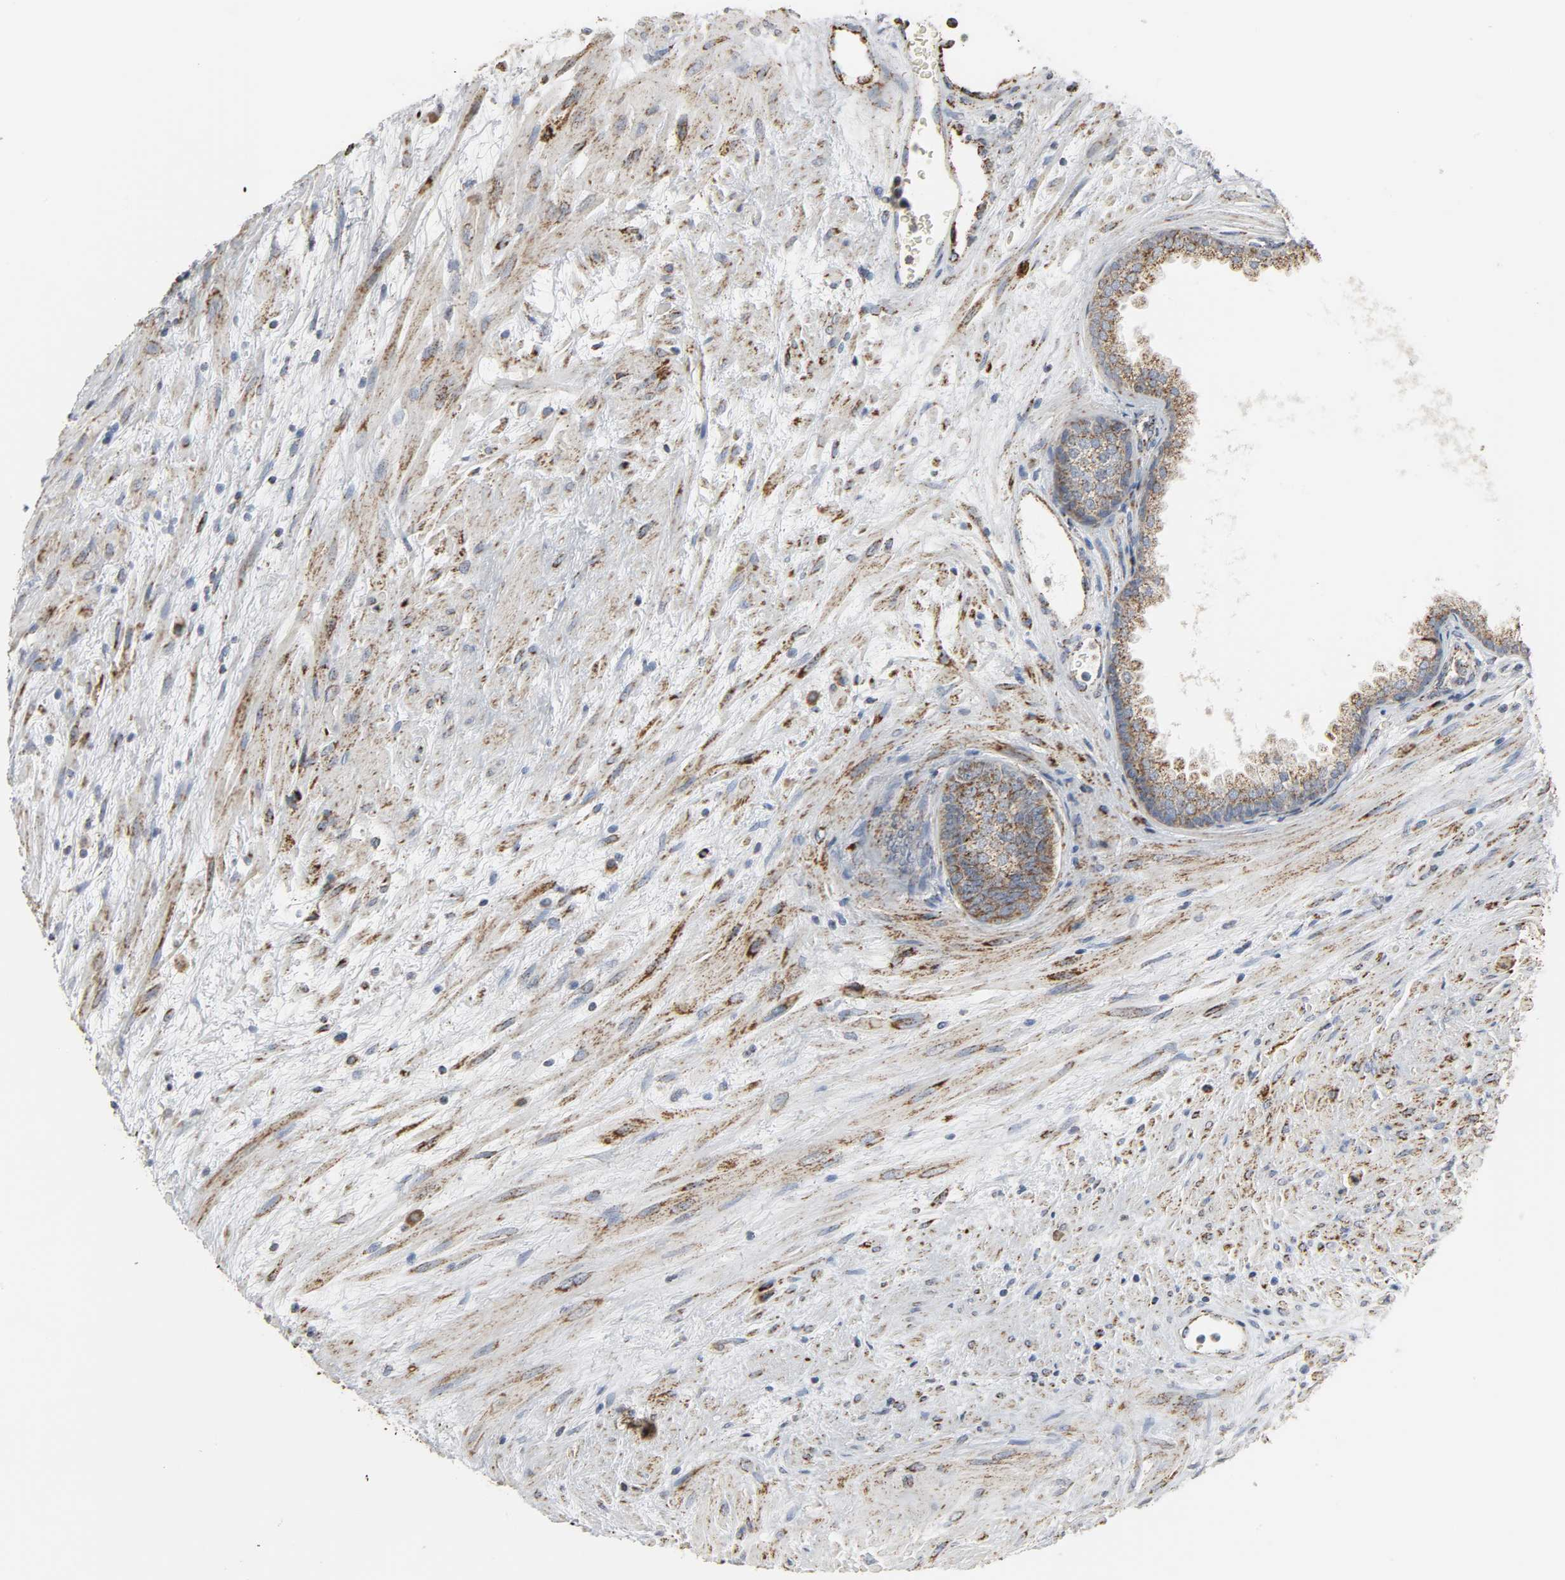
{"staining": {"intensity": "moderate", "quantity": "25%-75%", "location": "cytoplasmic/membranous"}, "tissue": "prostate", "cell_type": "Glandular cells", "image_type": "normal", "snomed": [{"axis": "morphology", "description": "Normal tissue, NOS"}, {"axis": "topography", "description": "Prostate"}], "caption": "Moderate cytoplasmic/membranous staining is seen in approximately 25%-75% of glandular cells in normal prostate.", "gene": "ACAT1", "patient": {"sex": "male", "age": 76}}